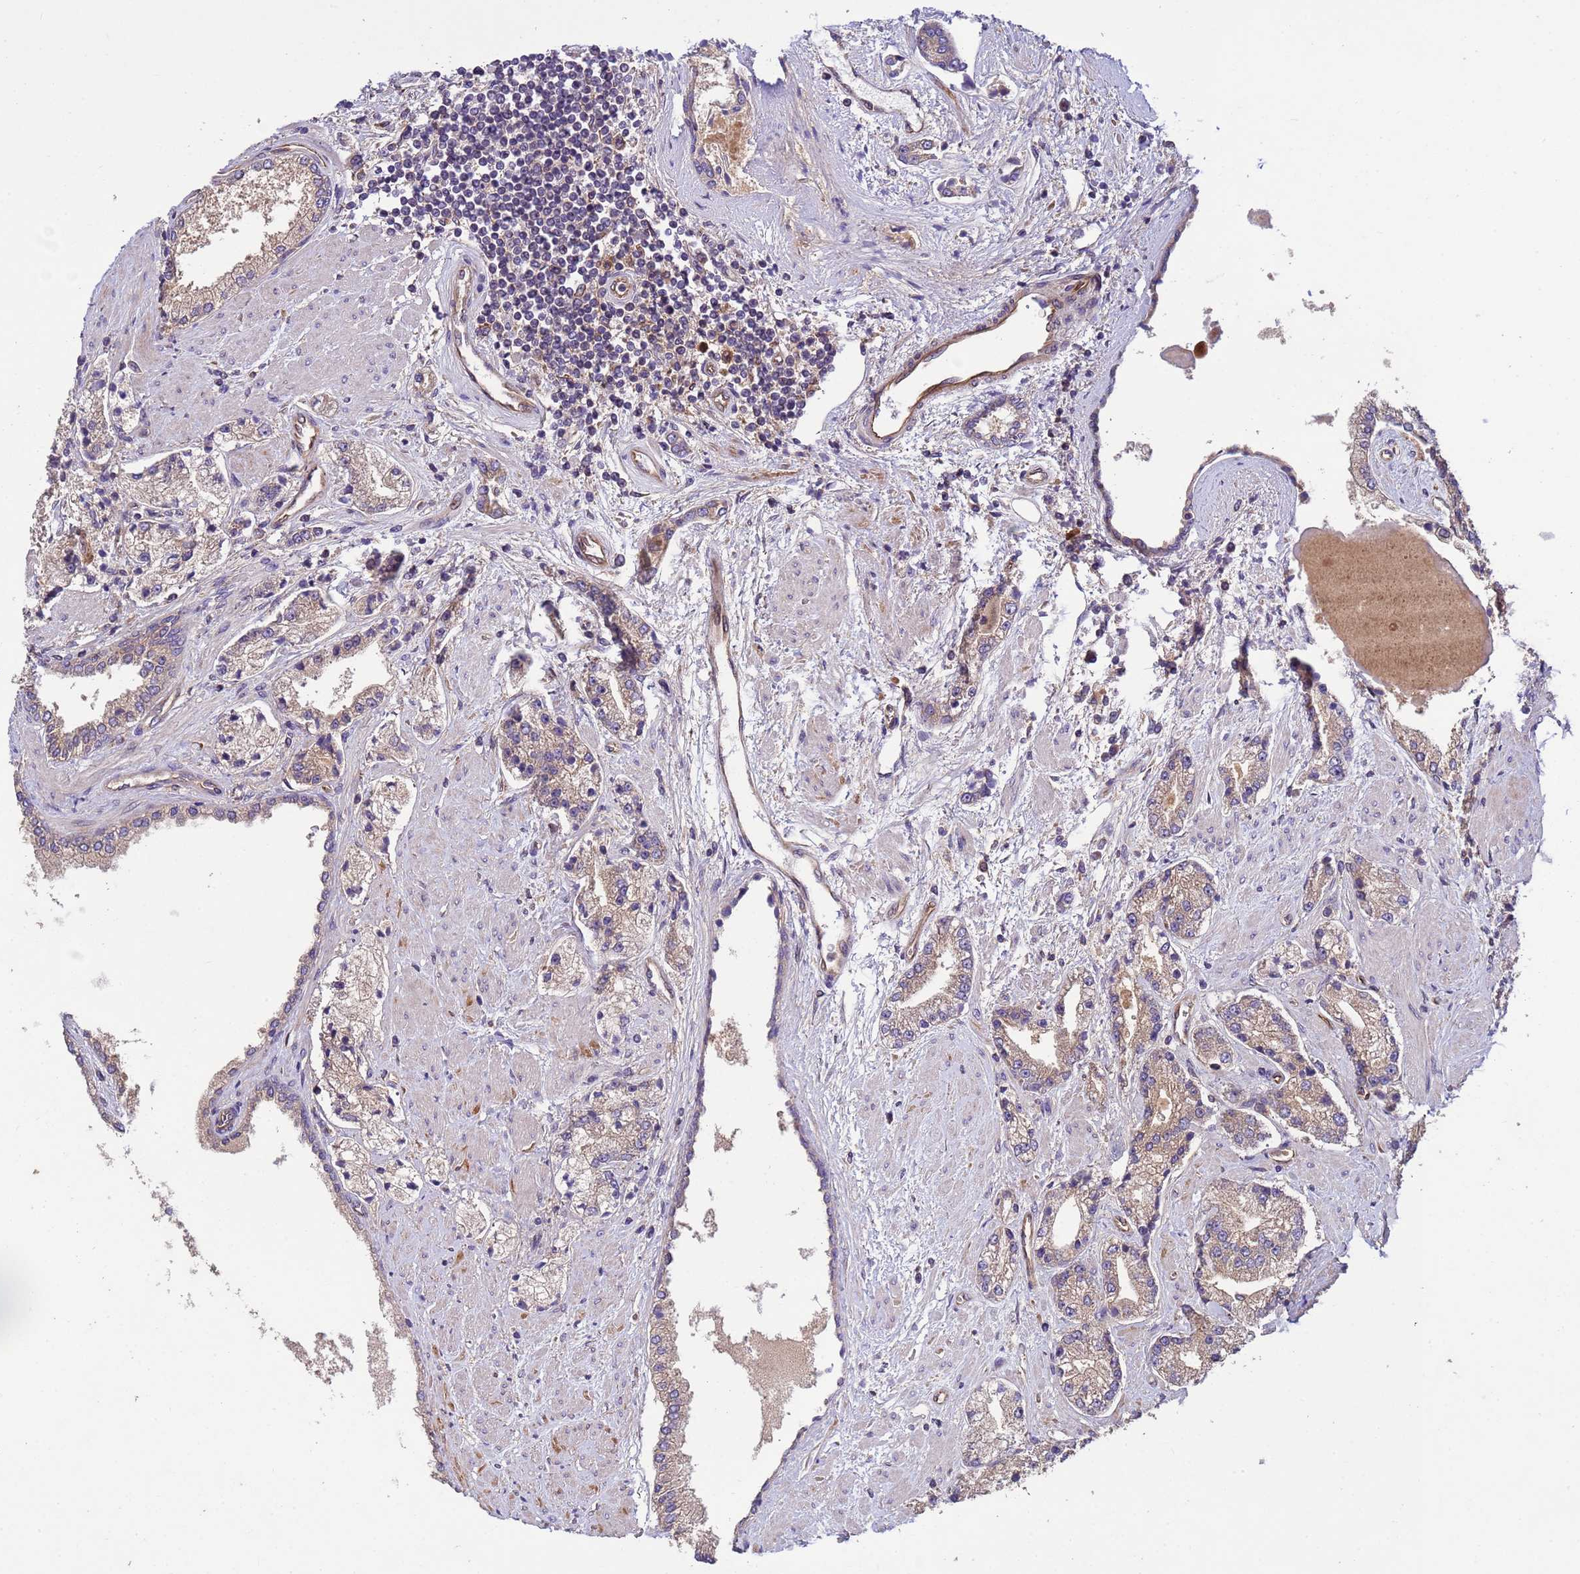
{"staining": {"intensity": "weak", "quantity": ">75%", "location": "cytoplasmic/membranous"}, "tissue": "prostate cancer", "cell_type": "Tumor cells", "image_type": "cancer", "snomed": [{"axis": "morphology", "description": "Adenocarcinoma, High grade"}, {"axis": "topography", "description": "Prostate"}], "caption": "High-power microscopy captured an IHC histopathology image of adenocarcinoma (high-grade) (prostate), revealing weak cytoplasmic/membranous staining in approximately >75% of tumor cells.", "gene": "RAB10", "patient": {"sex": "male", "age": 67}}